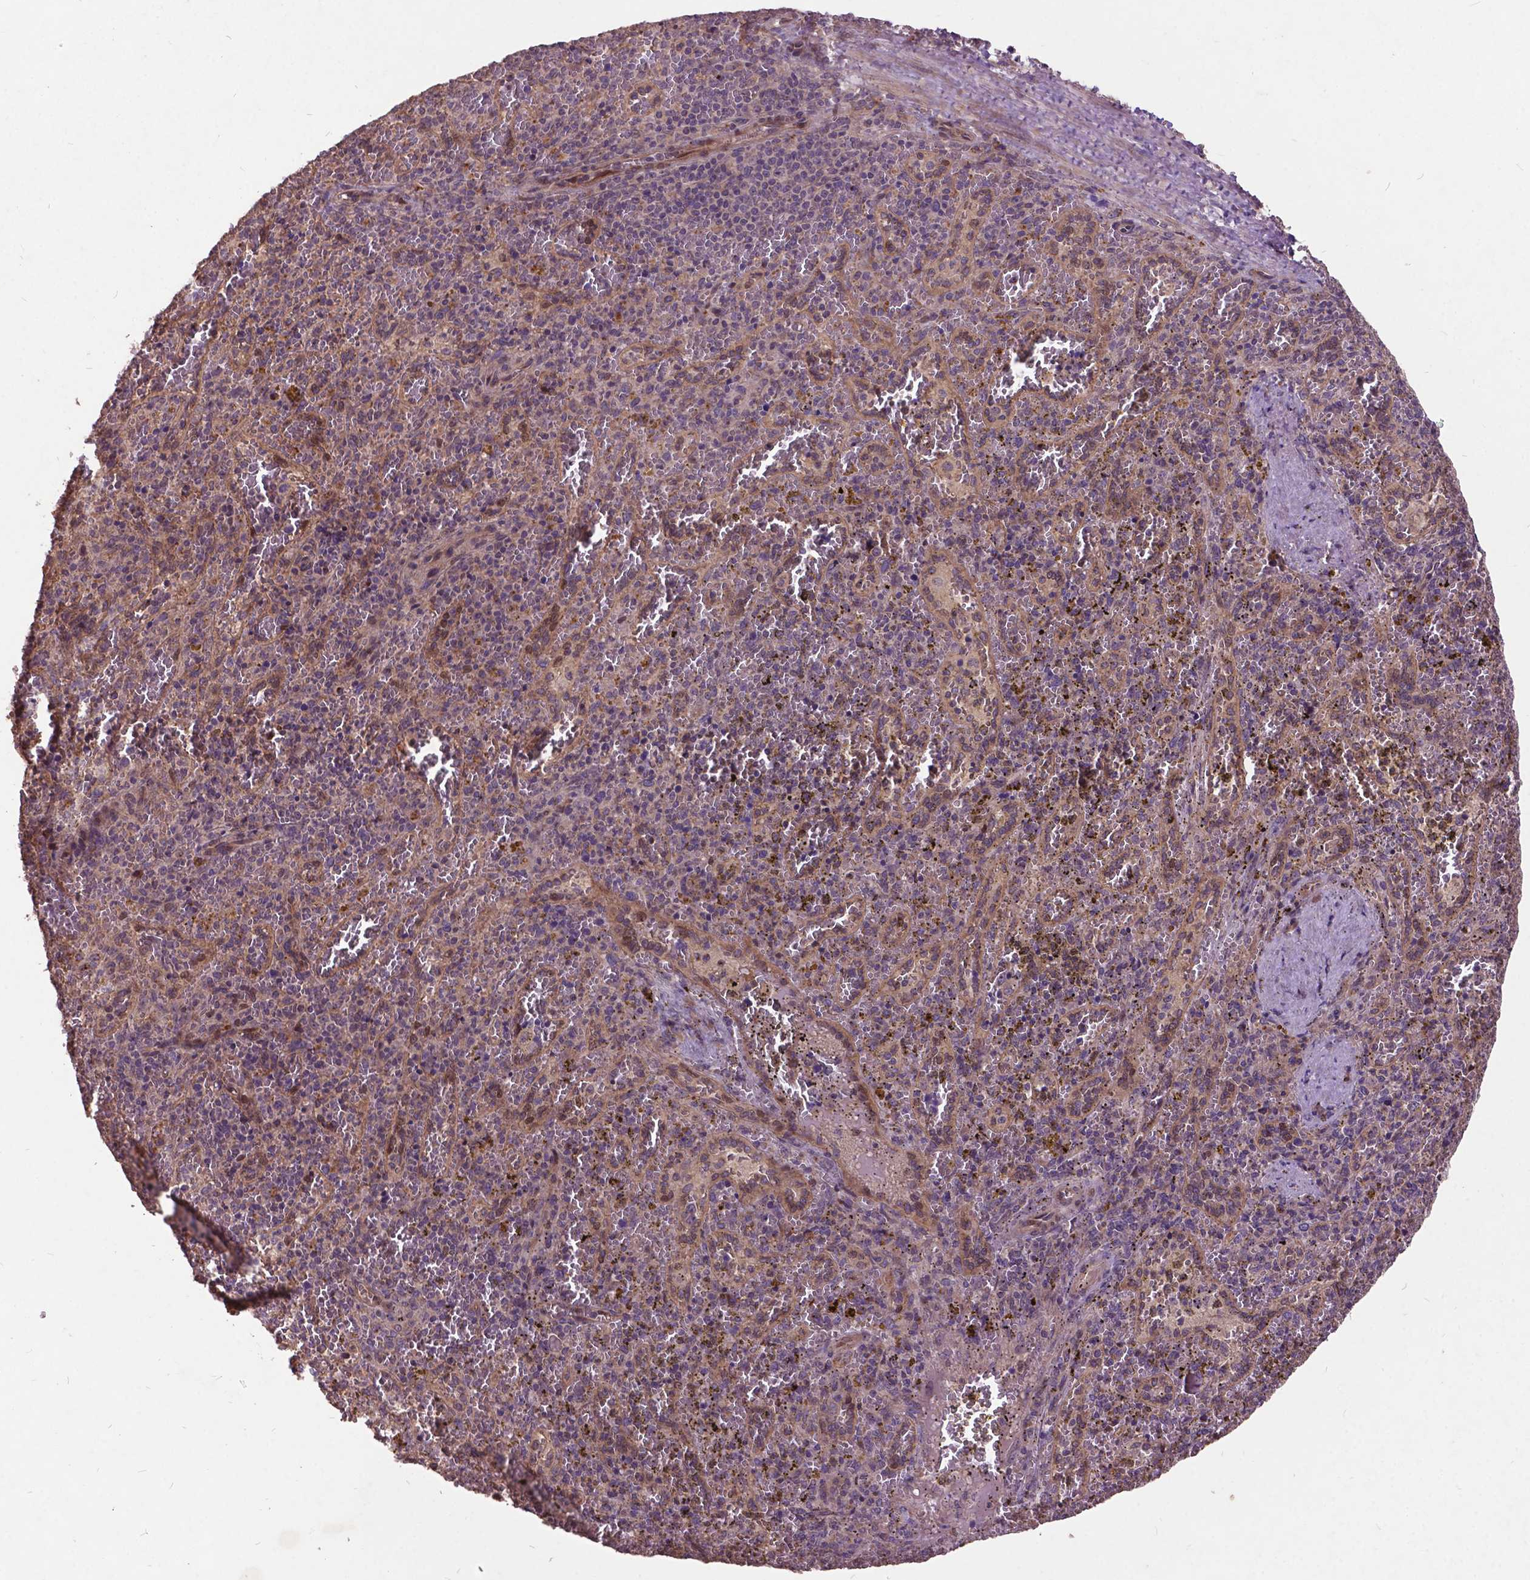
{"staining": {"intensity": "negative", "quantity": "none", "location": "none"}, "tissue": "spleen", "cell_type": "Cells in red pulp", "image_type": "normal", "snomed": [{"axis": "morphology", "description": "Normal tissue, NOS"}, {"axis": "topography", "description": "Spleen"}], "caption": "The immunohistochemistry (IHC) photomicrograph has no significant positivity in cells in red pulp of spleen. The staining is performed using DAB brown chromogen with nuclei counter-stained in using hematoxylin.", "gene": "AP1S3", "patient": {"sex": "female", "age": 50}}